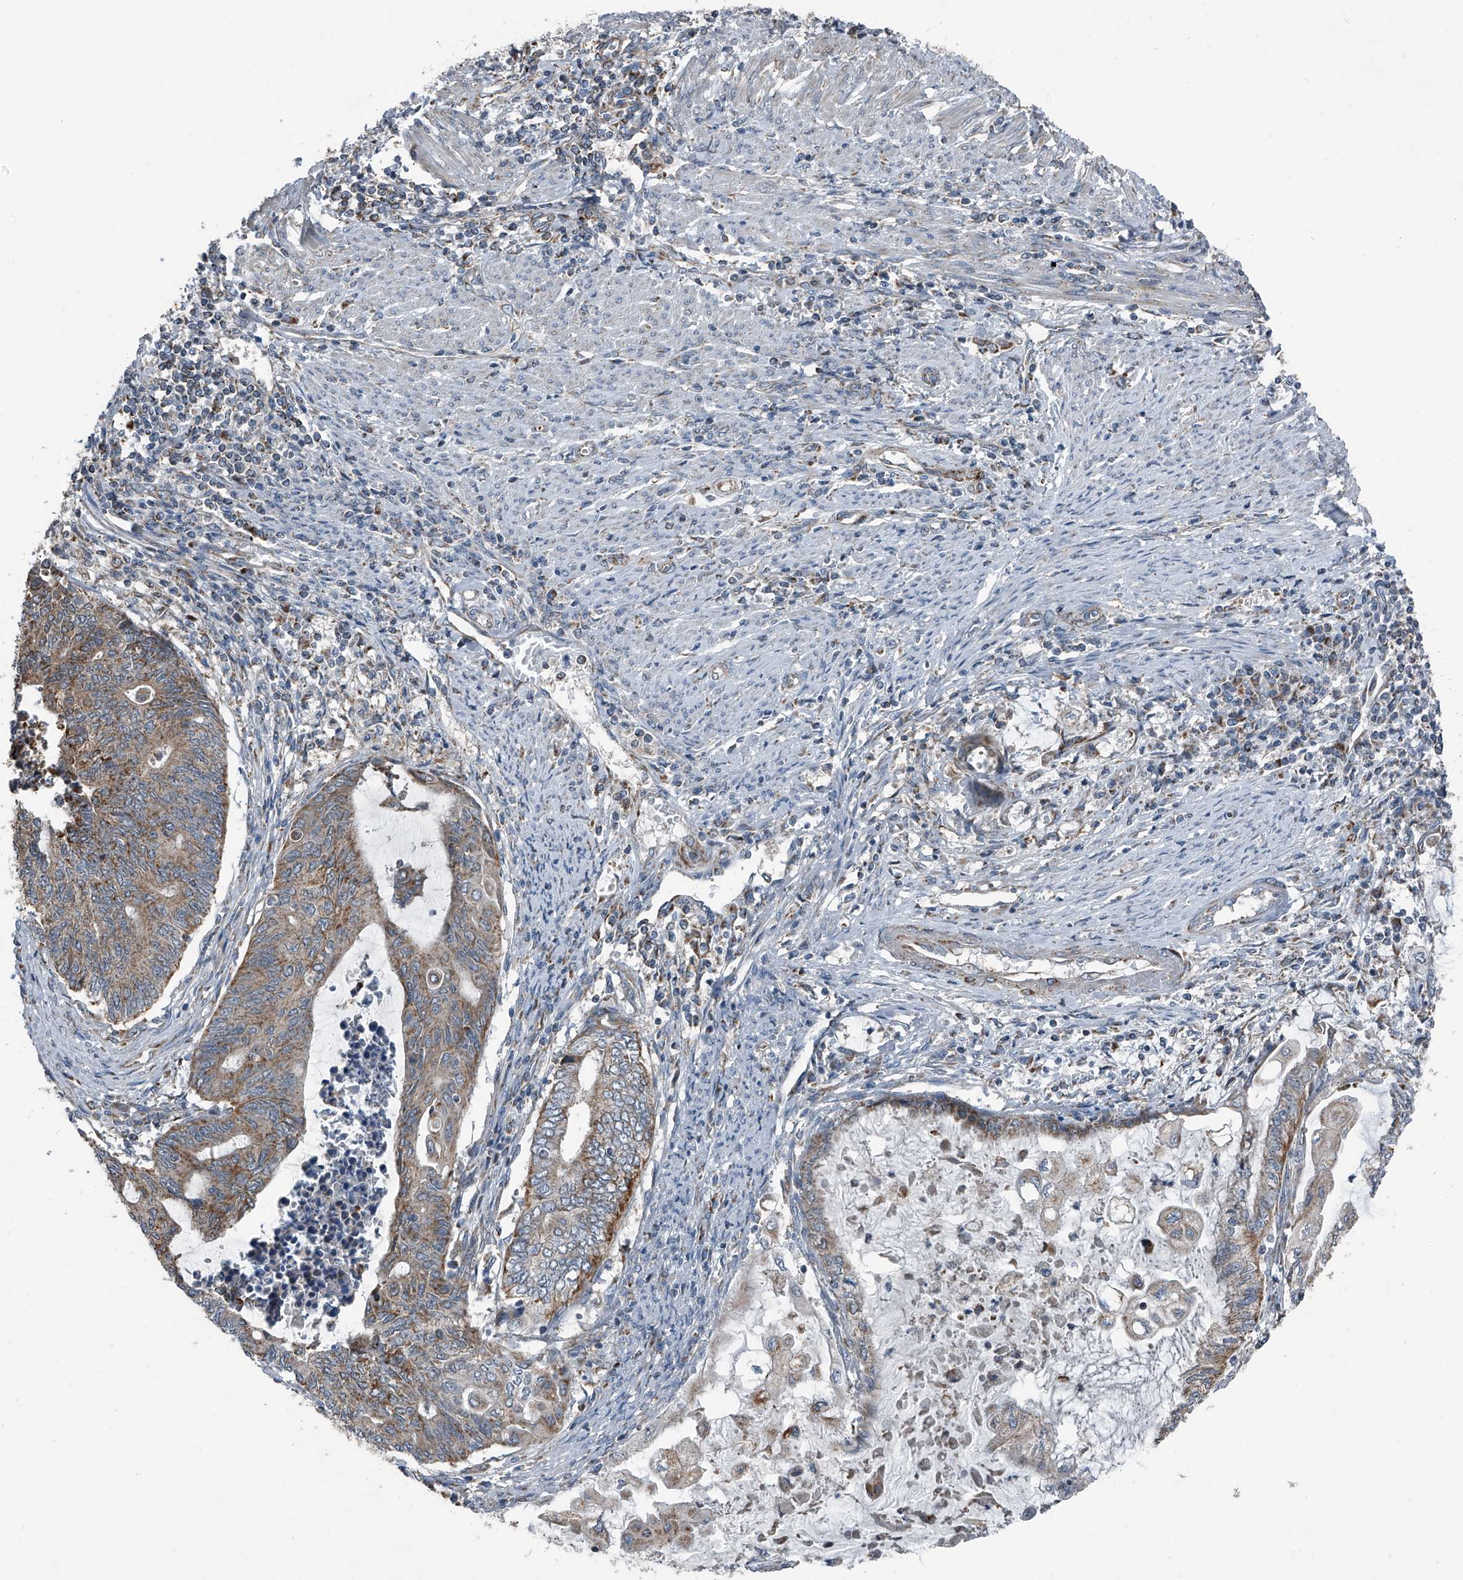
{"staining": {"intensity": "moderate", "quantity": ">75%", "location": "cytoplasmic/membranous"}, "tissue": "endometrial cancer", "cell_type": "Tumor cells", "image_type": "cancer", "snomed": [{"axis": "morphology", "description": "Adenocarcinoma, NOS"}, {"axis": "topography", "description": "Uterus"}, {"axis": "topography", "description": "Endometrium"}], "caption": "Endometrial cancer tissue exhibits moderate cytoplasmic/membranous staining in approximately >75% of tumor cells, visualized by immunohistochemistry.", "gene": "CHRNA7", "patient": {"sex": "female", "age": 70}}